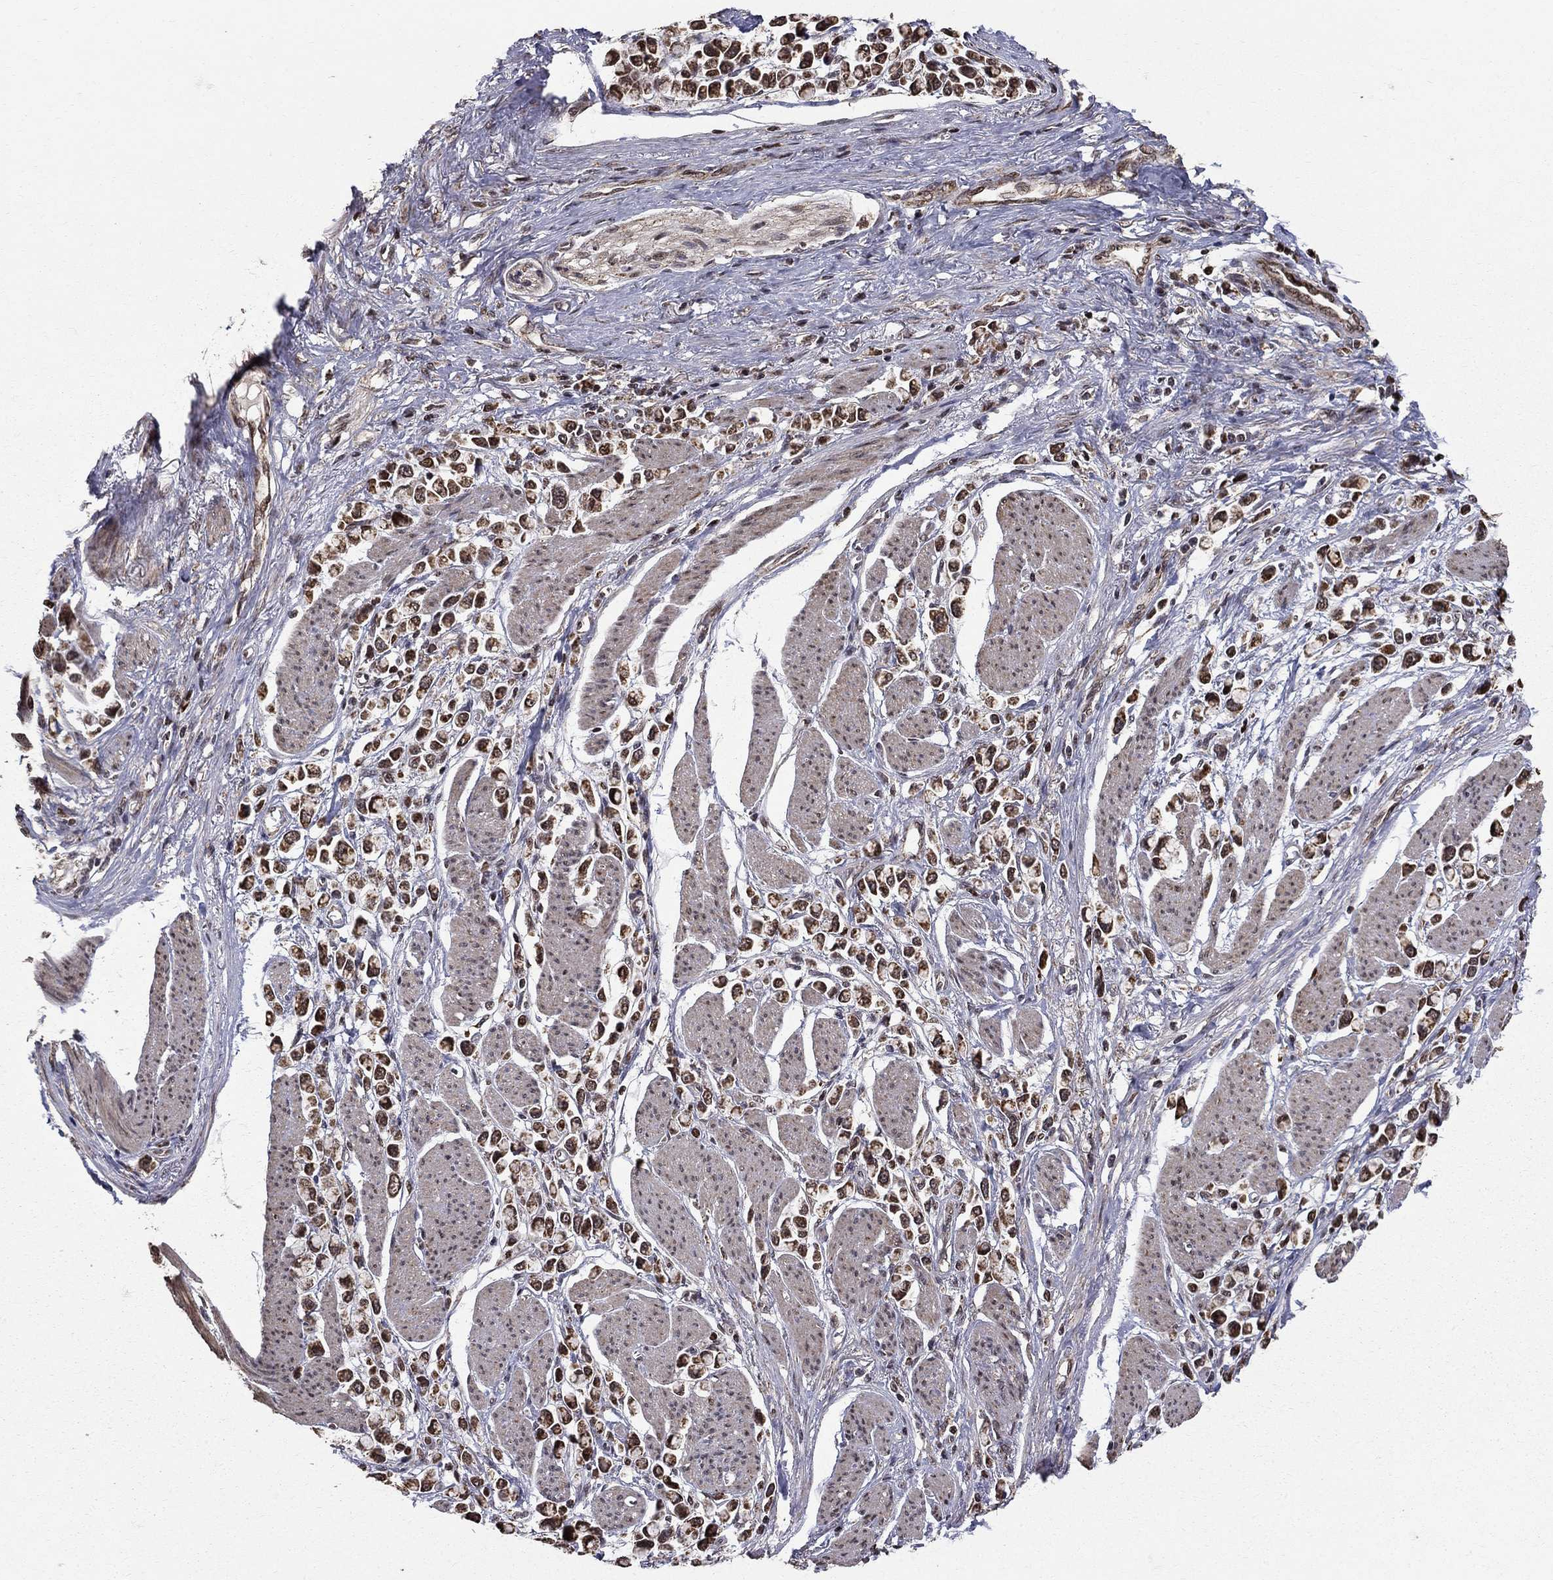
{"staining": {"intensity": "strong", "quantity": "25%-75%", "location": "cytoplasmic/membranous,nuclear"}, "tissue": "stomach cancer", "cell_type": "Tumor cells", "image_type": "cancer", "snomed": [{"axis": "morphology", "description": "Adenocarcinoma, NOS"}, {"axis": "topography", "description": "Stomach"}], "caption": "Immunohistochemistry staining of stomach cancer, which exhibits high levels of strong cytoplasmic/membranous and nuclear expression in about 25%-75% of tumor cells indicating strong cytoplasmic/membranous and nuclear protein expression. The staining was performed using DAB (brown) for protein detection and nuclei were counterstained in hematoxylin (blue).", "gene": "ACOT13", "patient": {"sex": "female", "age": 81}}